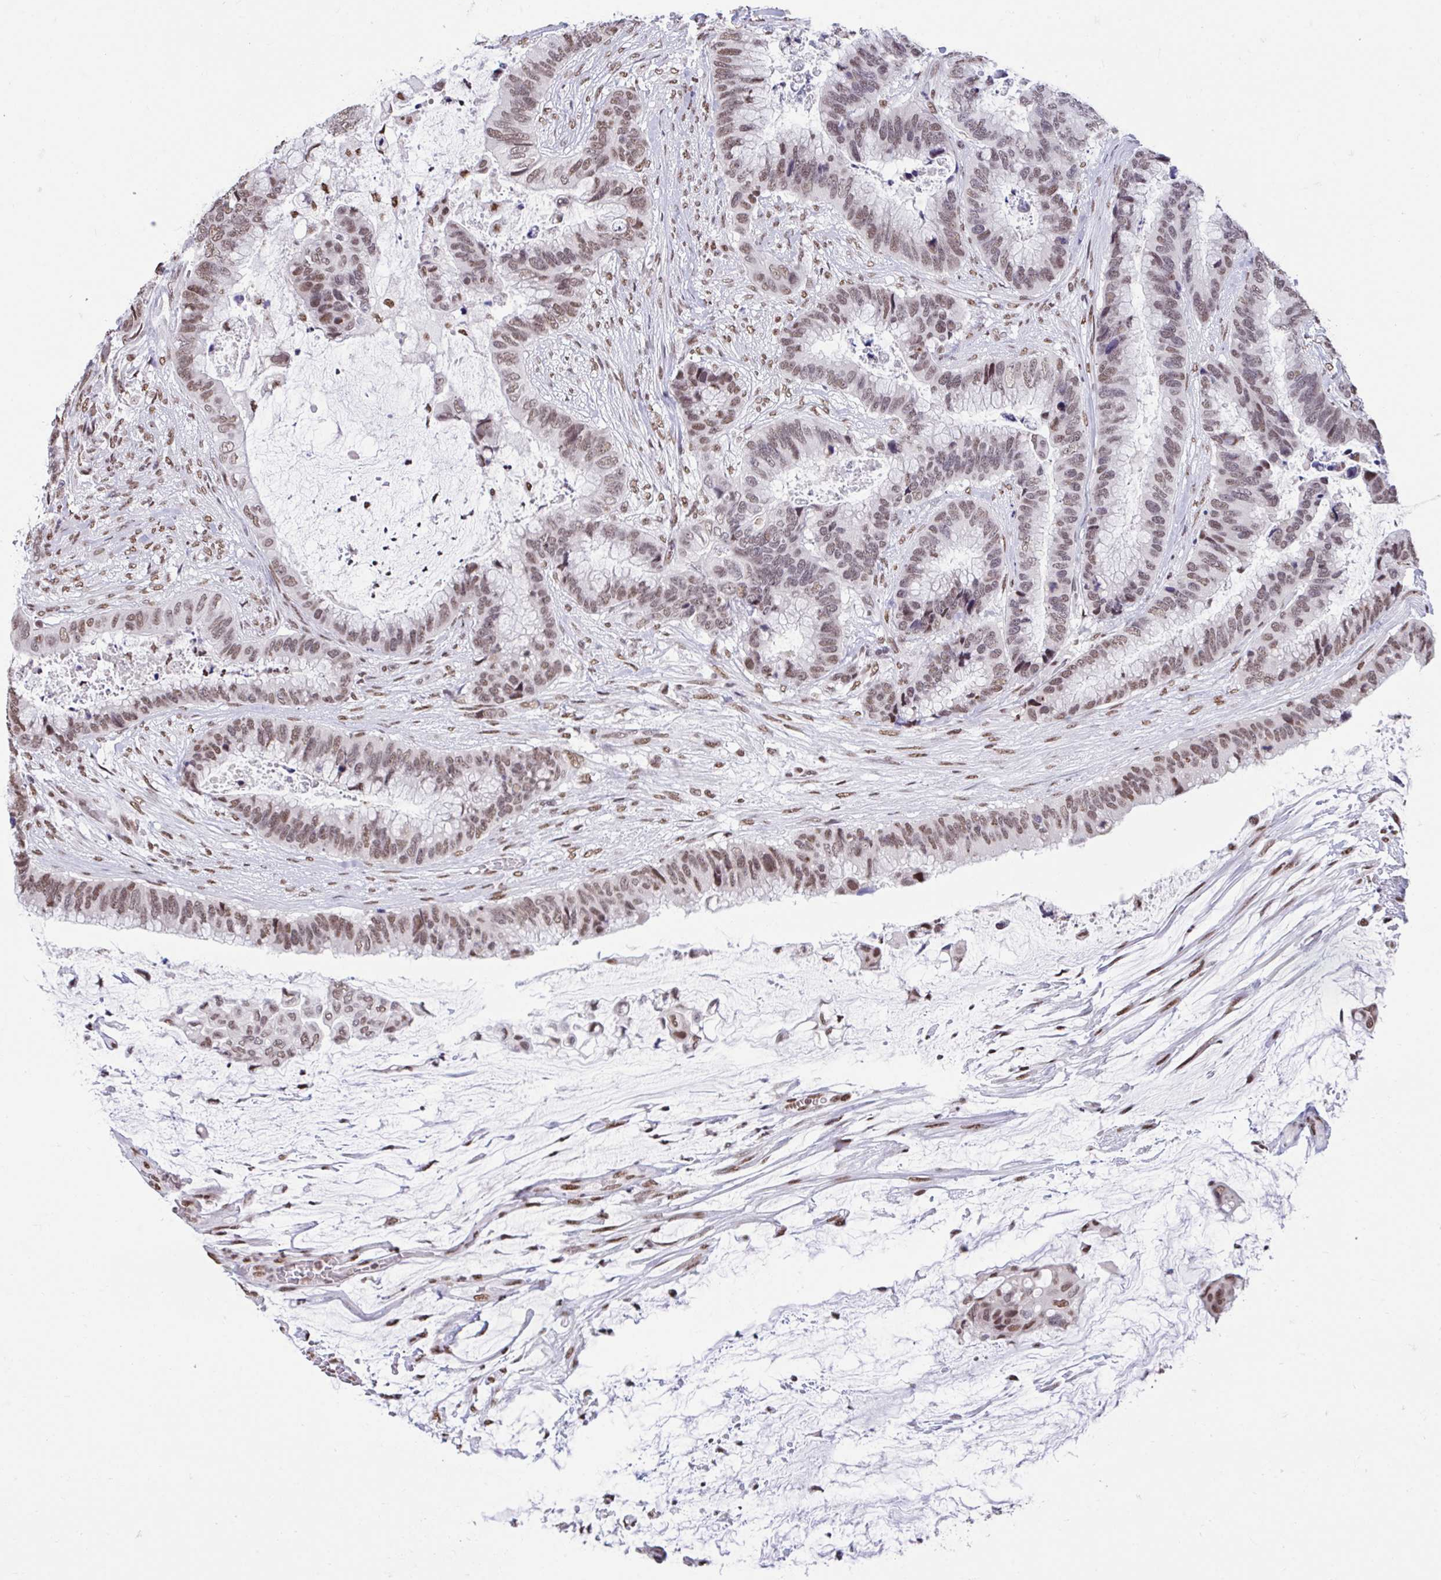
{"staining": {"intensity": "moderate", "quantity": ">75%", "location": "nuclear"}, "tissue": "colorectal cancer", "cell_type": "Tumor cells", "image_type": "cancer", "snomed": [{"axis": "morphology", "description": "Adenocarcinoma, NOS"}, {"axis": "topography", "description": "Rectum"}], "caption": "The micrograph reveals staining of adenocarcinoma (colorectal), revealing moderate nuclear protein expression (brown color) within tumor cells.", "gene": "HNRNPDL", "patient": {"sex": "female", "age": 59}}